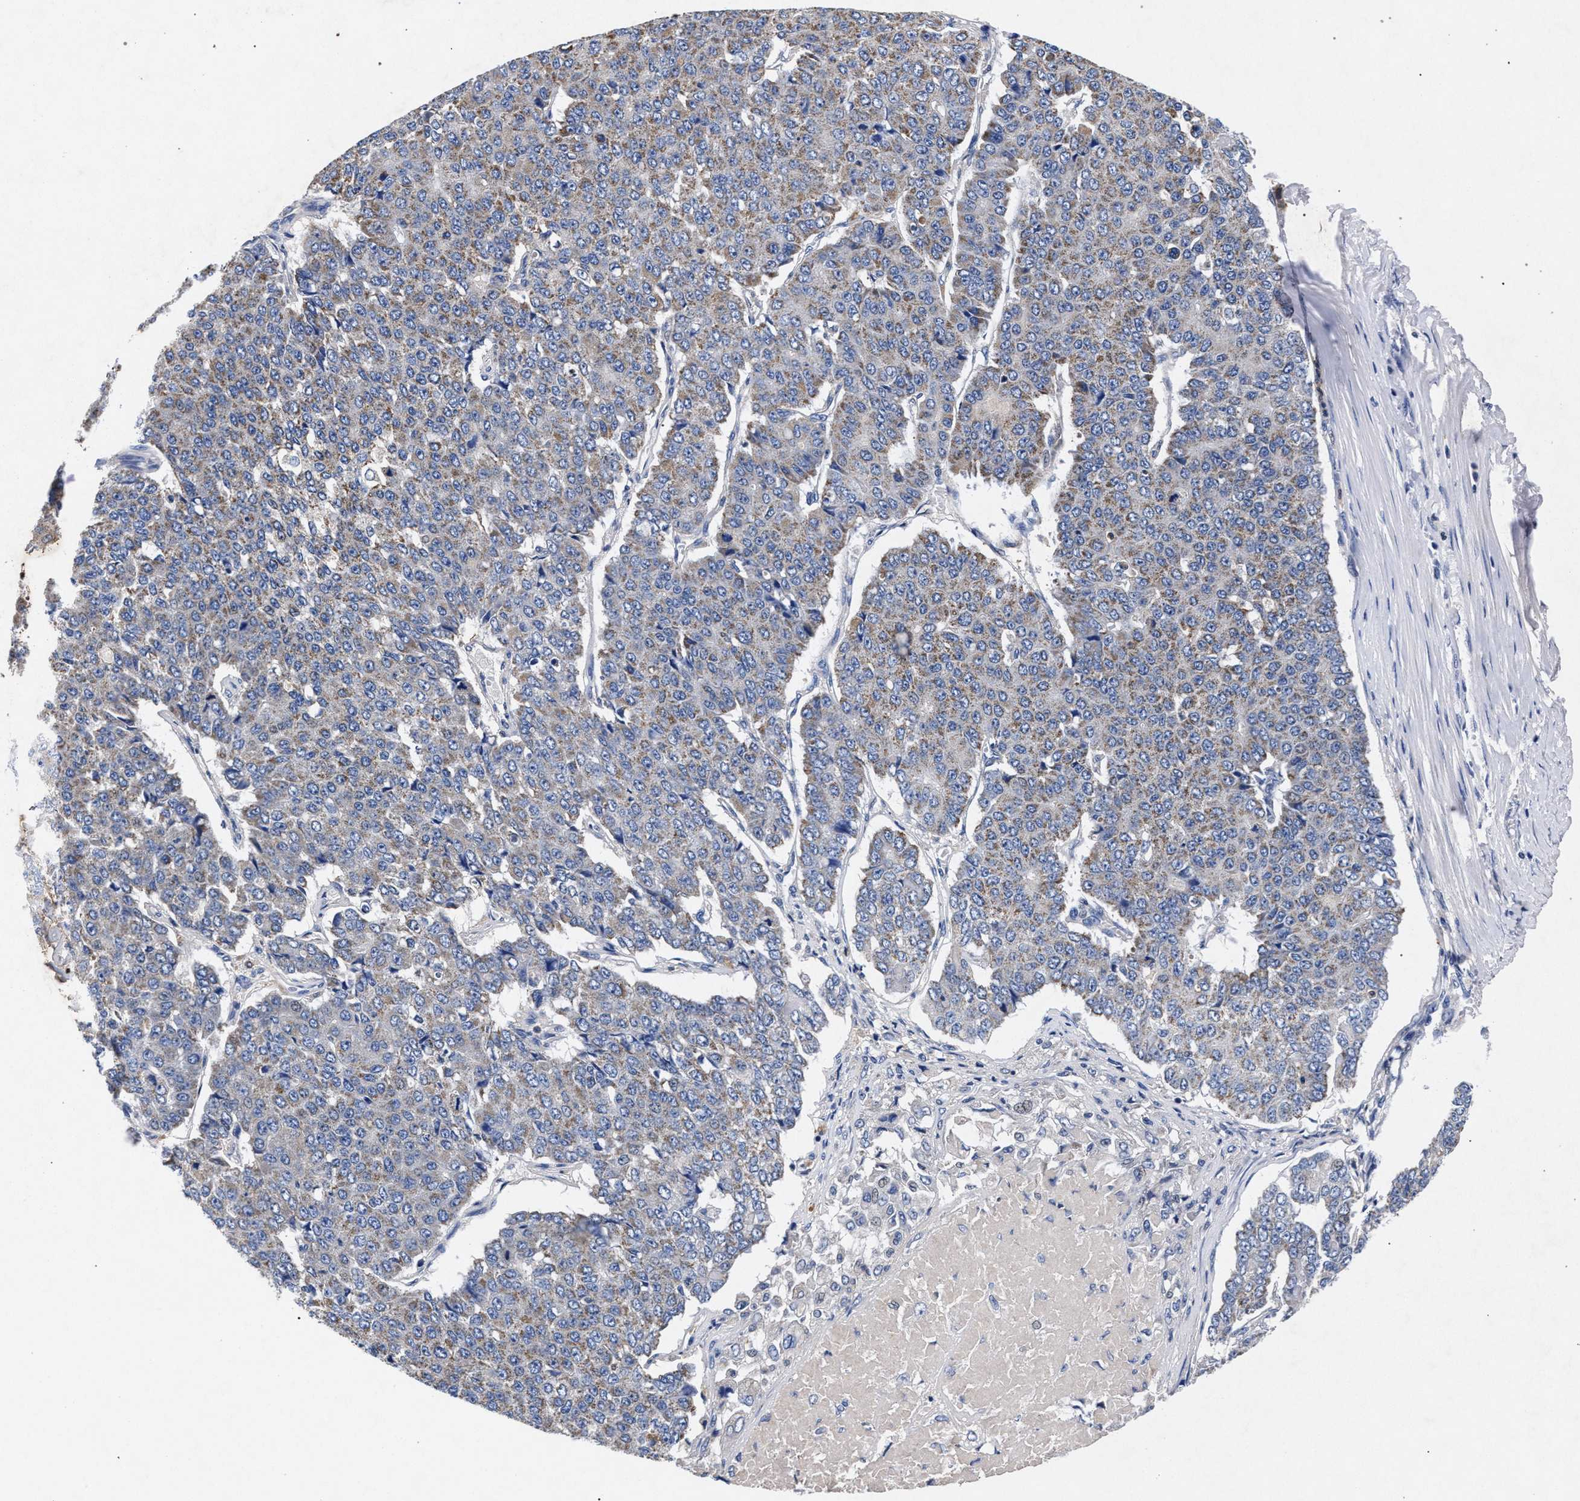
{"staining": {"intensity": "weak", "quantity": "25%-75%", "location": "cytoplasmic/membranous"}, "tissue": "pancreatic cancer", "cell_type": "Tumor cells", "image_type": "cancer", "snomed": [{"axis": "morphology", "description": "Adenocarcinoma, NOS"}, {"axis": "topography", "description": "Pancreas"}], "caption": "High-power microscopy captured an immunohistochemistry (IHC) micrograph of pancreatic cancer, revealing weak cytoplasmic/membranous positivity in about 25%-75% of tumor cells. (DAB (3,3'-diaminobenzidine) IHC, brown staining for protein, blue staining for nuclei).", "gene": "HSD17B14", "patient": {"sex": "male", "age": 50}}